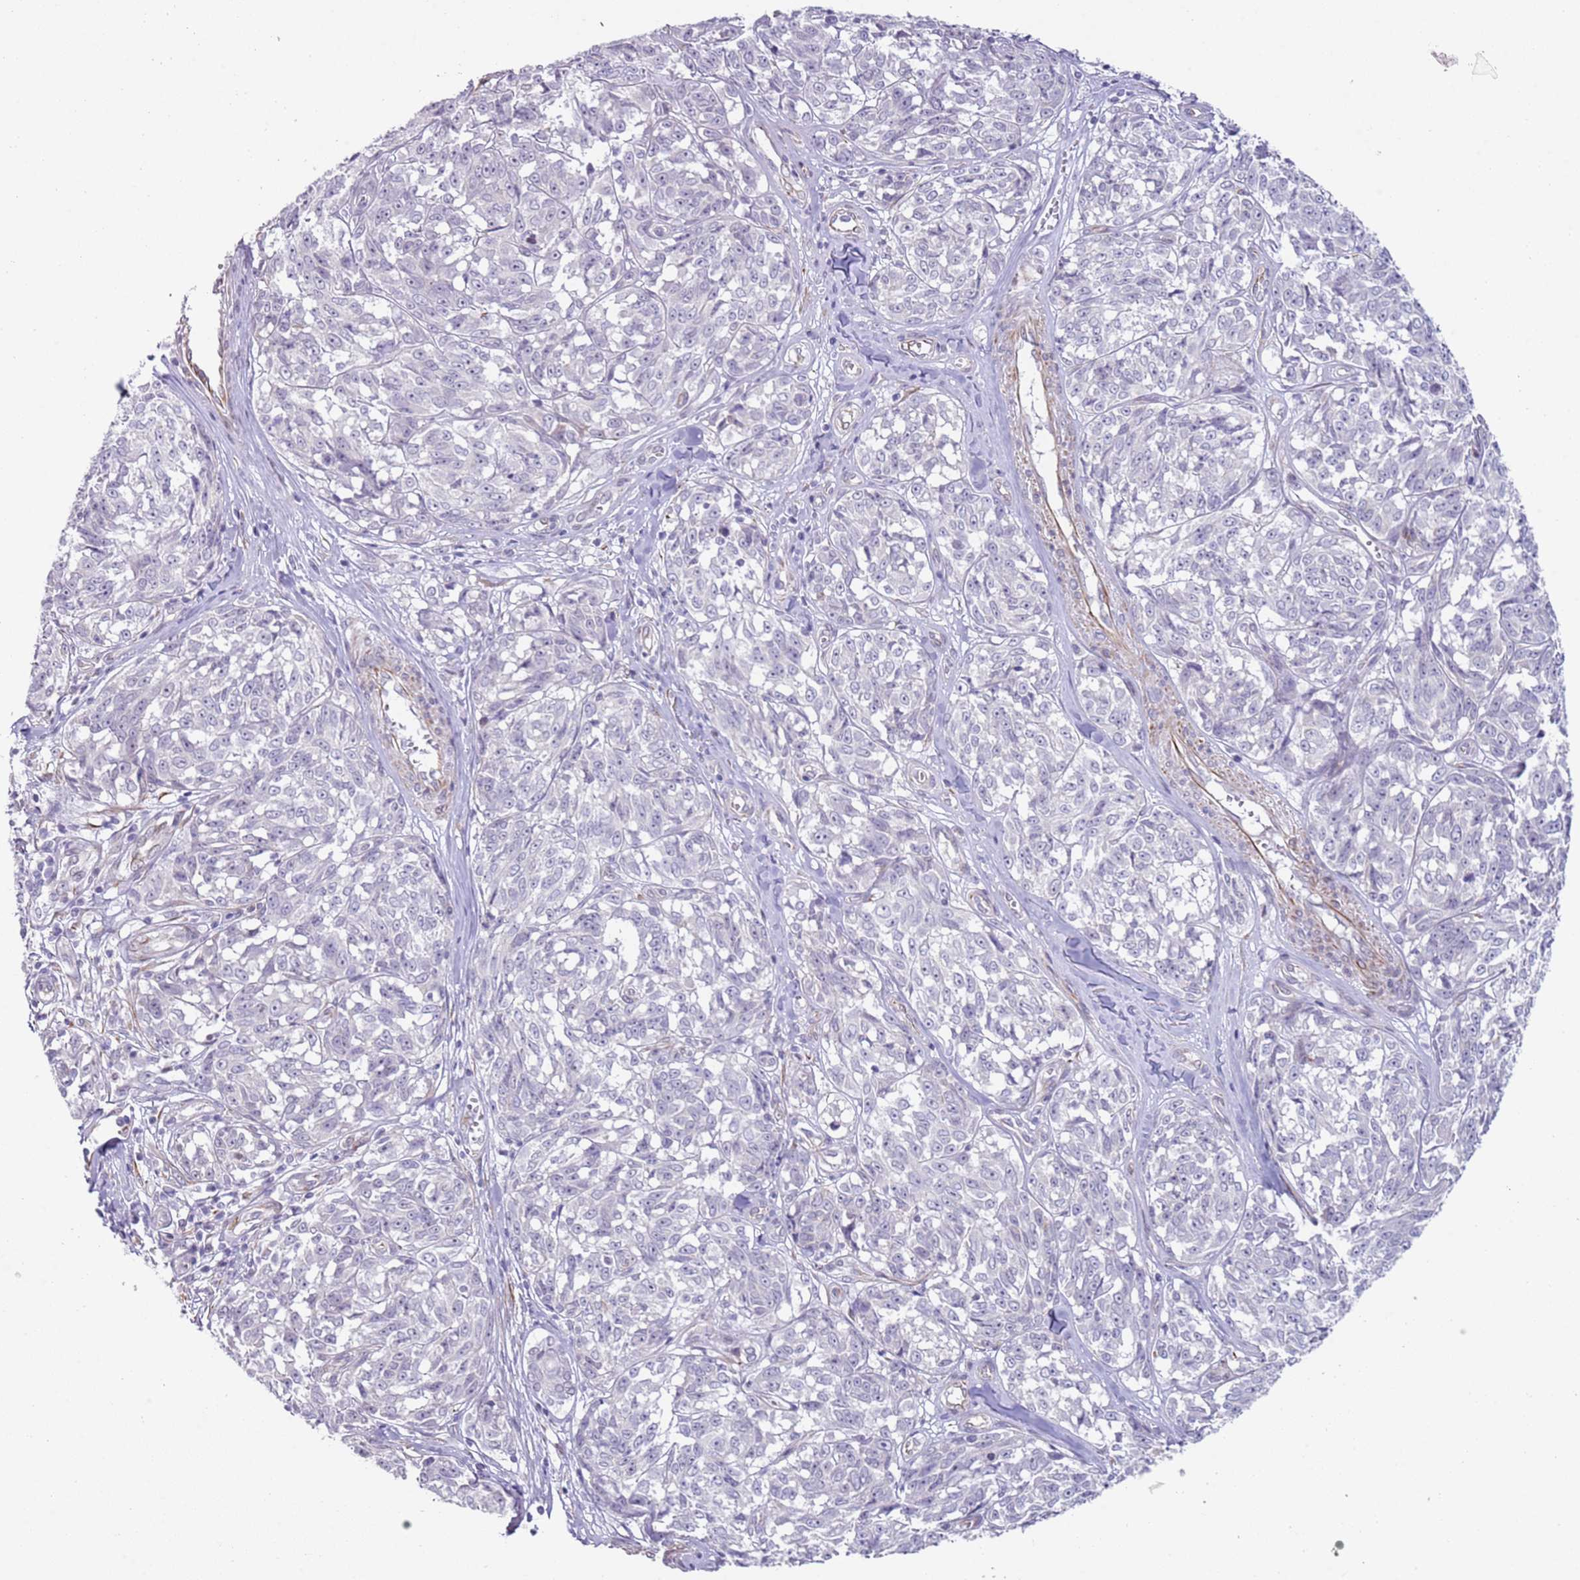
{"staining": {"intensity": "negative", "quantity": "none", "location": "none"}, "tissue": "melanoma", "cell_type": "Tumor cells", "image_type": "cancer", "snomed": [{"axis": "morphology", "description": "Normal tissue, NOS"}, {"axis": "morphology", "description": "Malignant melanoma, NOS"}, {"axis": "topography", "description": "Skin"}], "caption": "DAB (3,3'-diaminobenzidine) immunohistochemical staining of human malignant melanoma exhibits no significant staining in tumor cells.", "gene": "NBPF3", "patient": {"sex": "female", "age": 64}}